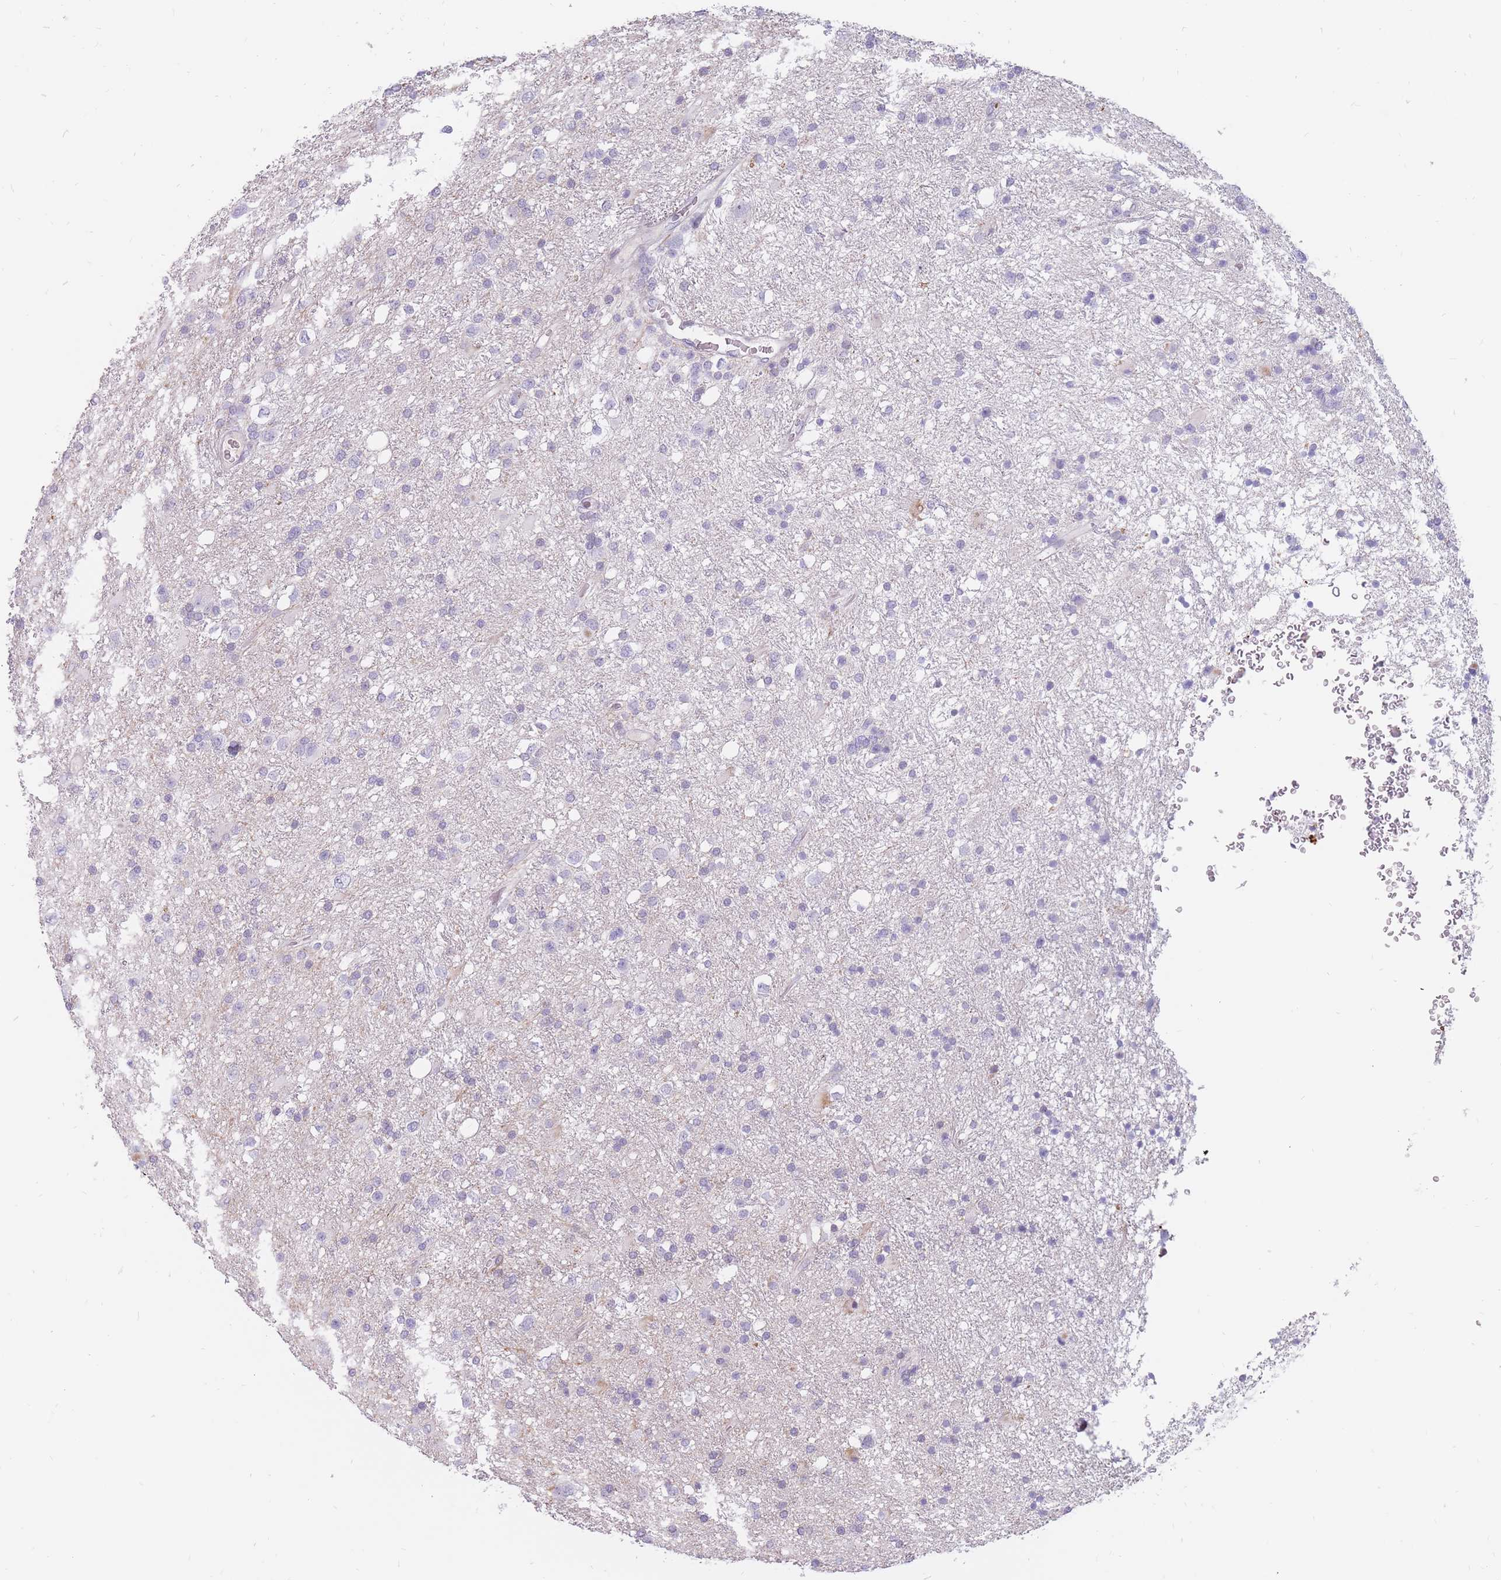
{"staining": {"intensity": "negative", "quantity": "none", "location": "none"}, "tissue": "glioma", "cell_type": "Tumor cells", "image_type": "cancer", "snomed": [{"axis": "morphology", "description": "Glioma, malignant, Low grade"}, {"axis": "topography", "description": "Brain"}], "caption": "The image displays no significant positivity in tumor cells of glioma.", "gene": "PTGDR", "patient": {"sex": "female", "age": 32}}